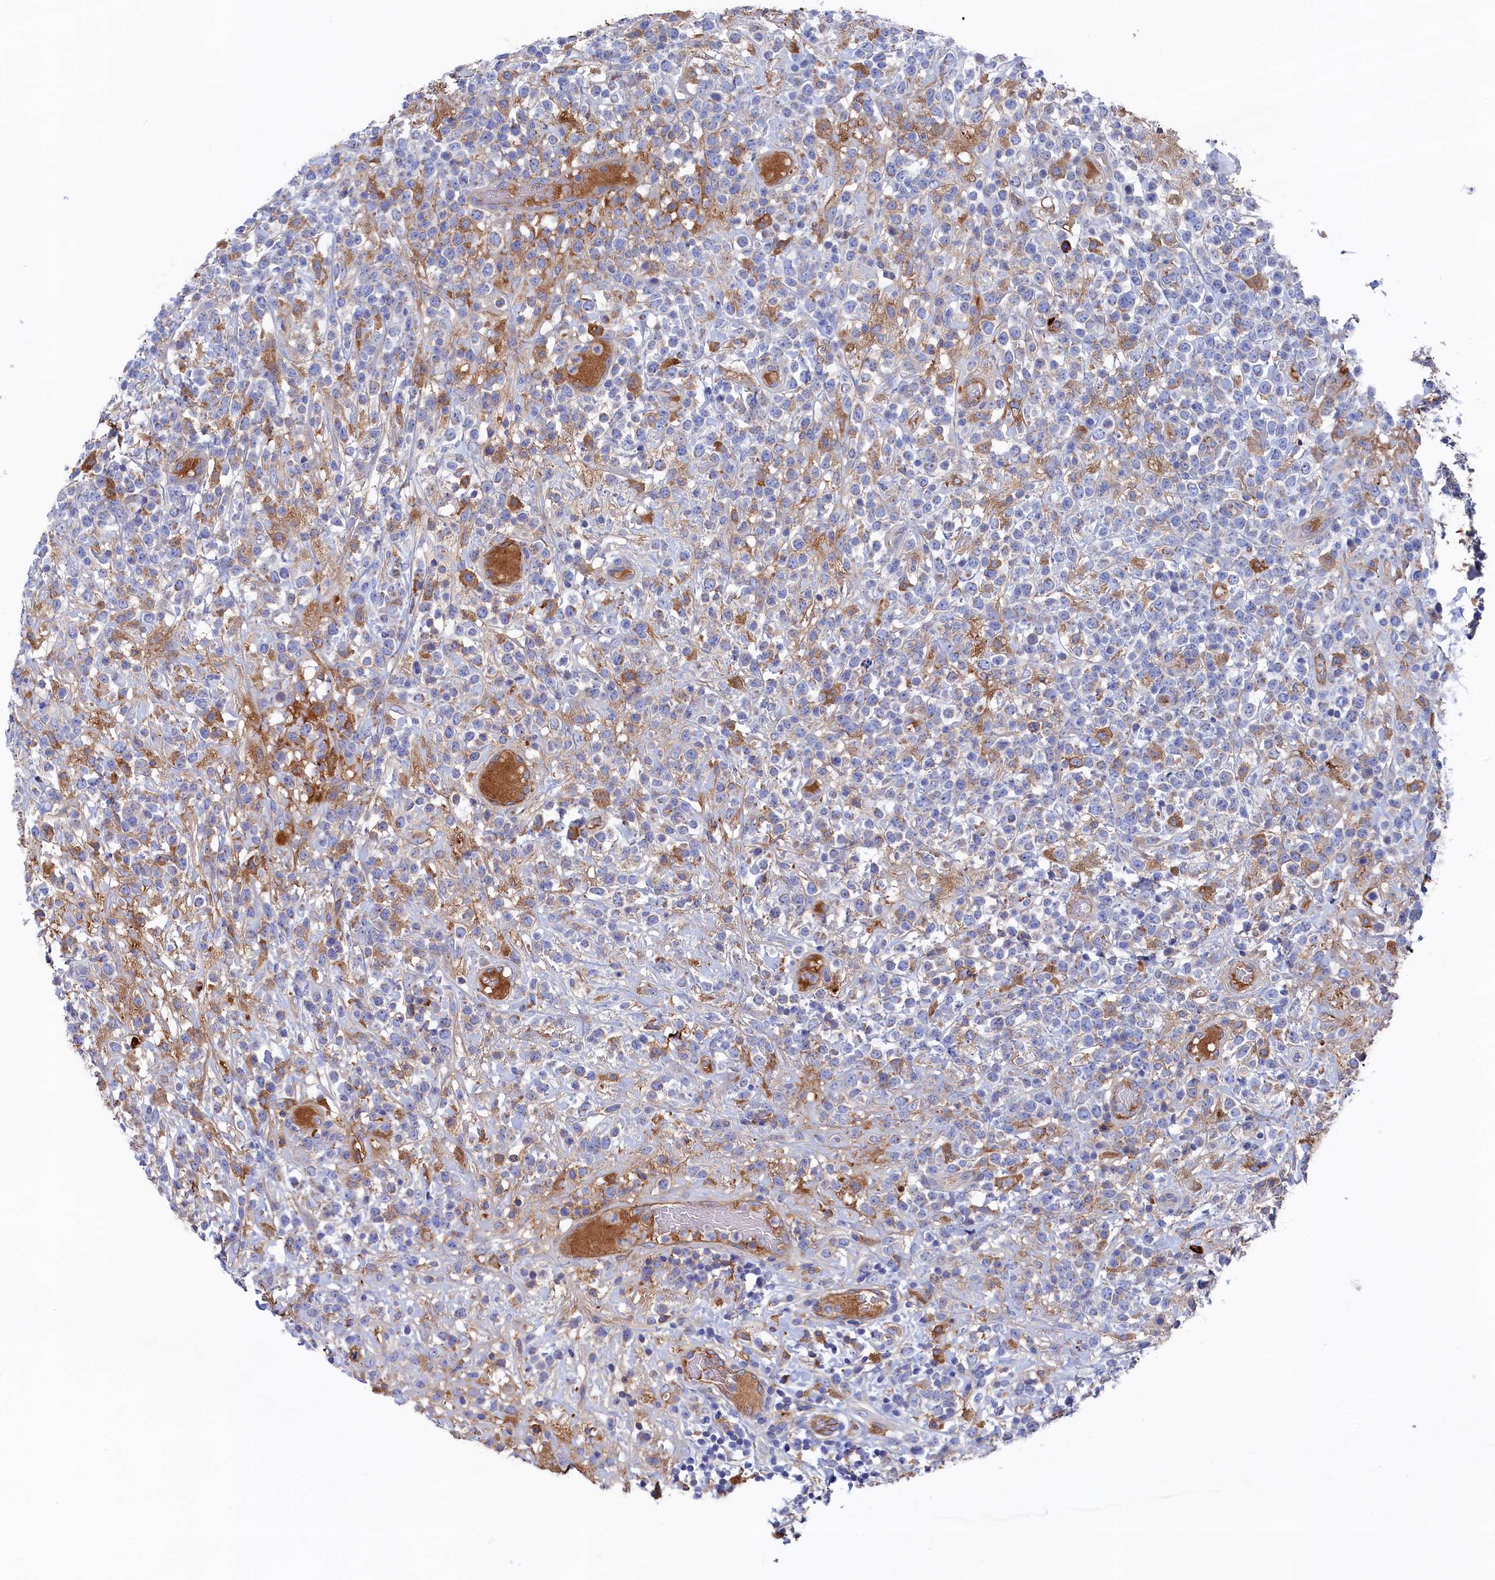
{"staining": {"intensity": "negative", "quantity": "none", "location": "none"}, "tissue": "lymphoma", "cell_type": "Tumor cells", "image_type": "cancer", "snomed": [{"axis": "morphology", "description": "Malignant lymphoma, non-Hodgkin's type, High grade"}, {"axis": "topography", "description": "Colon"}], "caption": "High power microscopy photomicrograph of an immunohistochemistry (IHC) histopathology image of malignant lymphoma, non-Hodgkin's type (high-grade), revealing no significant staining in tumor cells.", "gene": "C12orf73", "patient": {"sex": "female", "age": 53}}